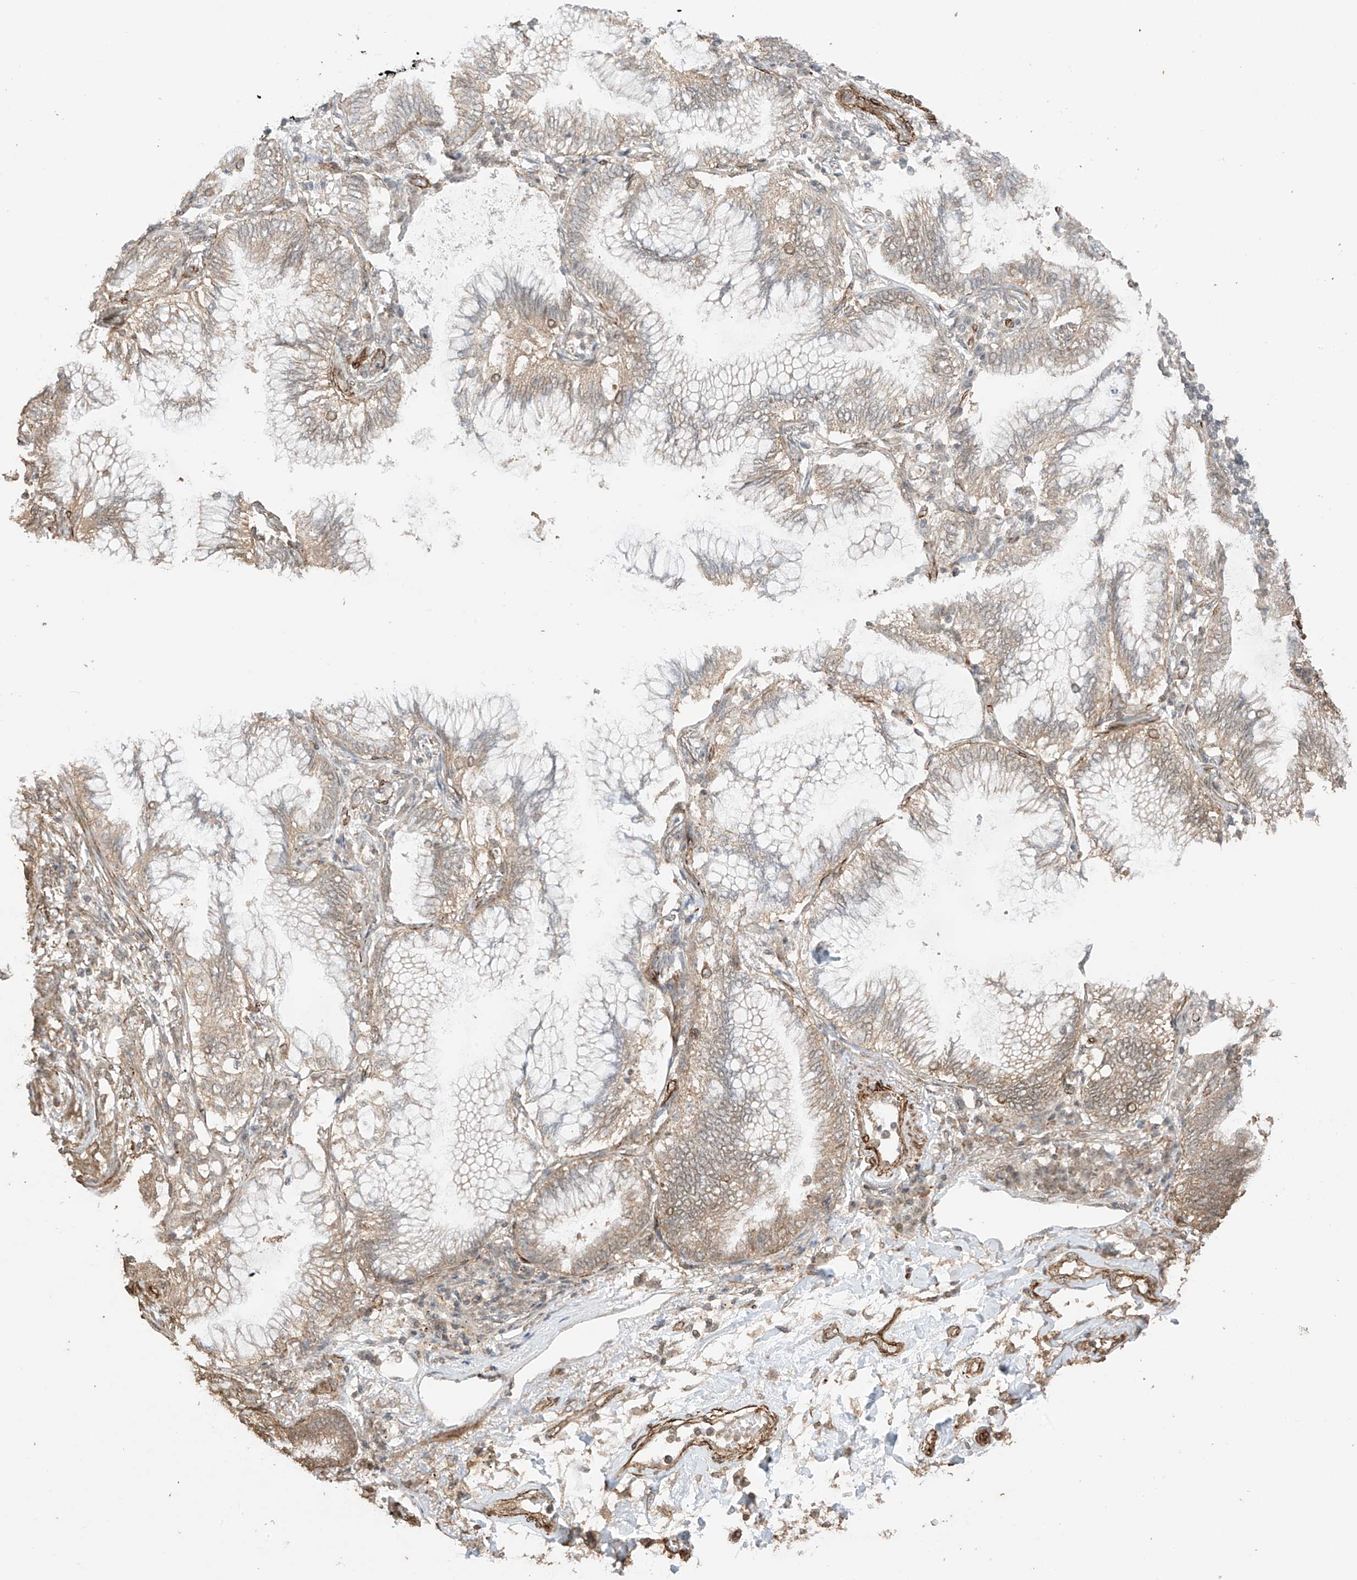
{"staining": {"intensity": "weak", "quantity": "25%-75%", "location": "cytoplasmic/membranous"}, "tissue": "lung cancer", "cell_type": "Tumor cells", "image_type": "cancer", "snomed": [{"axis": "morphology", "description": "Adenocarcinoma, NOS"}, {"axis": "topography", "description": "Lung"}], "caption": "The histopathology image exhibits a brown stain indicating the presence of a protein in the cytoplasmic/membranous of tumor cells in lung adenocarcinoma.", "gene": "TTLL5", "patient": {"sex": "female", "age": 70}}